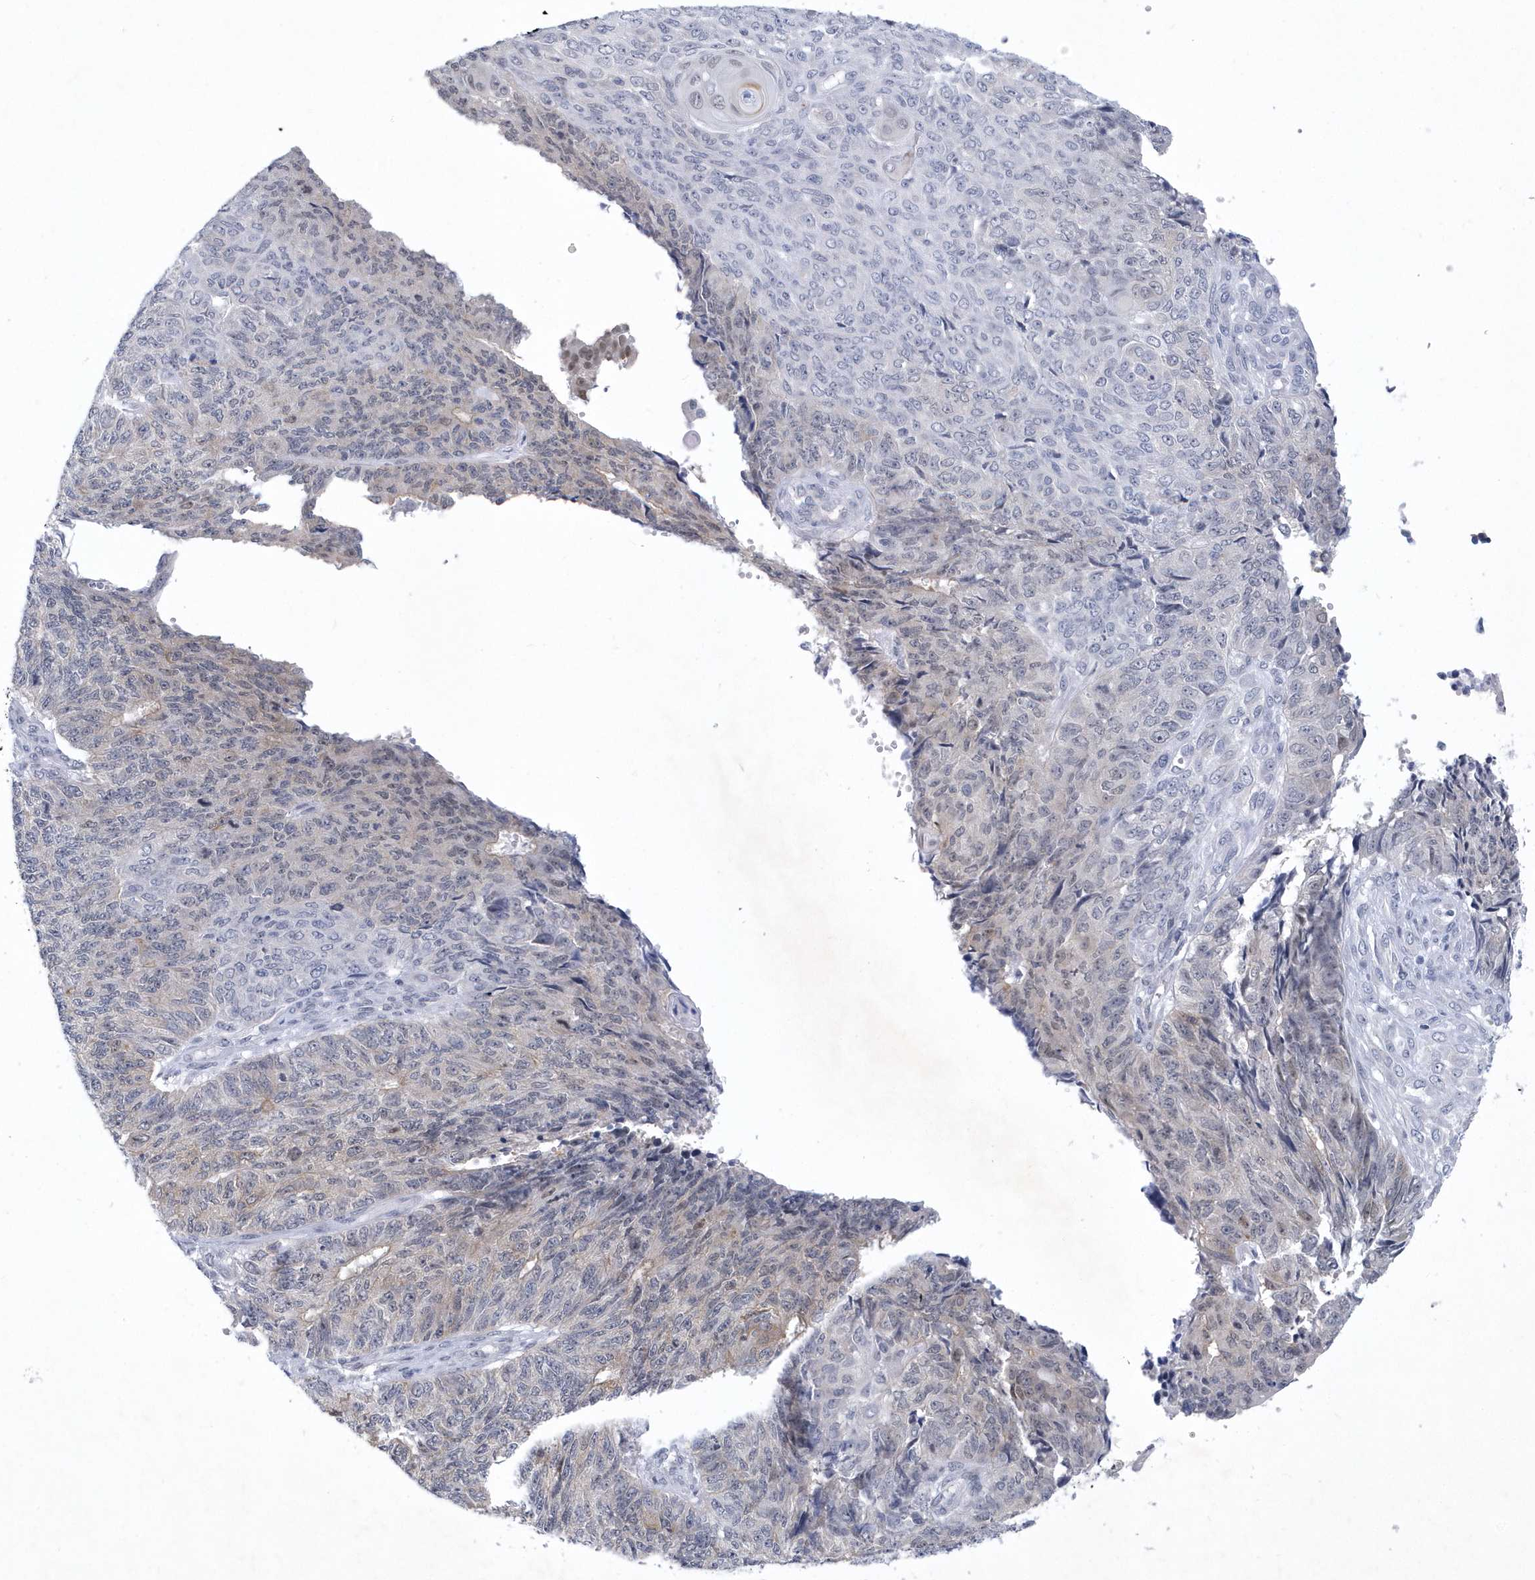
{"staining": {"intensity": "weak", "quantity": "<25%", "location": "cytoplasmic/membranous"}, "tissue": "endometrial cancer", "cell_type": "Tumor cells", "image_type": "cancer", "snomed": [{"axis": "morphology", "description": "Adenocarcinoma, NOS"}, {"axis": "topography", "description": "Endometrium"}], "caption": "Micrograph shows no significant protein positivity in tumor cells of endometrial cancer (adenocarcinoma).", "gene": "SRGAP3", "patient": {"sex": "female", "age": 32}}